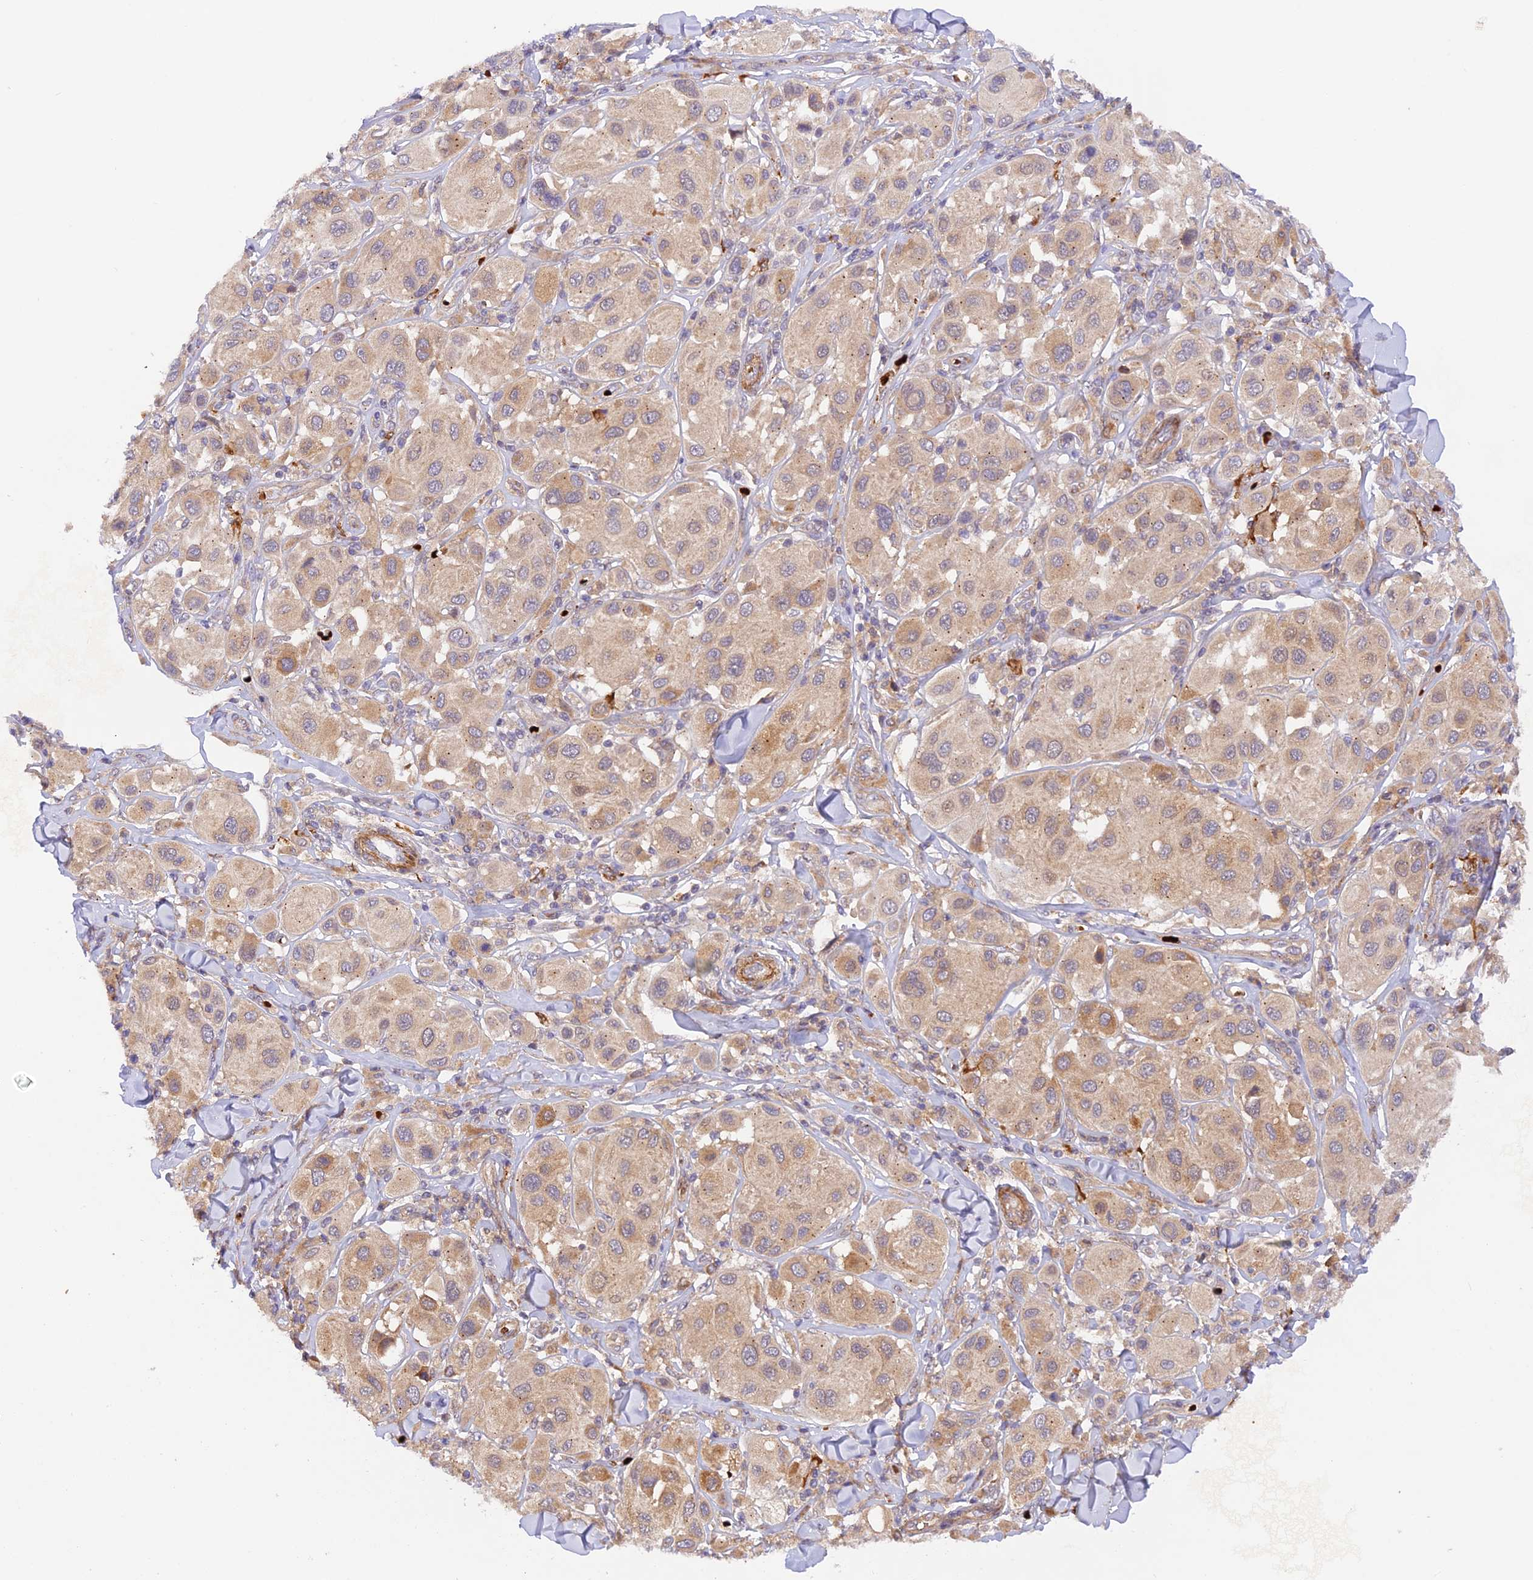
{"staining": {"intensity": "weak", "quantity": ">75%", "location": "cytoplasmic/membranous"}, "tissue": "melanoma", "cell_type": "Tumor cells", "image_type": "cancer", "snomed": [{"axis": "morphology", "description": "Malignant melanoma, Metastatic site"}, {"axis": "topography", "description": "Skin"}], "caption": "Melanoma stained for a protein (brown) shows weak cytoplasmic/membranous positive positivity in approximately >75% of tumor cells.", "gene": "WDFY4", "patient": {"sex": "male", "age": 41}}